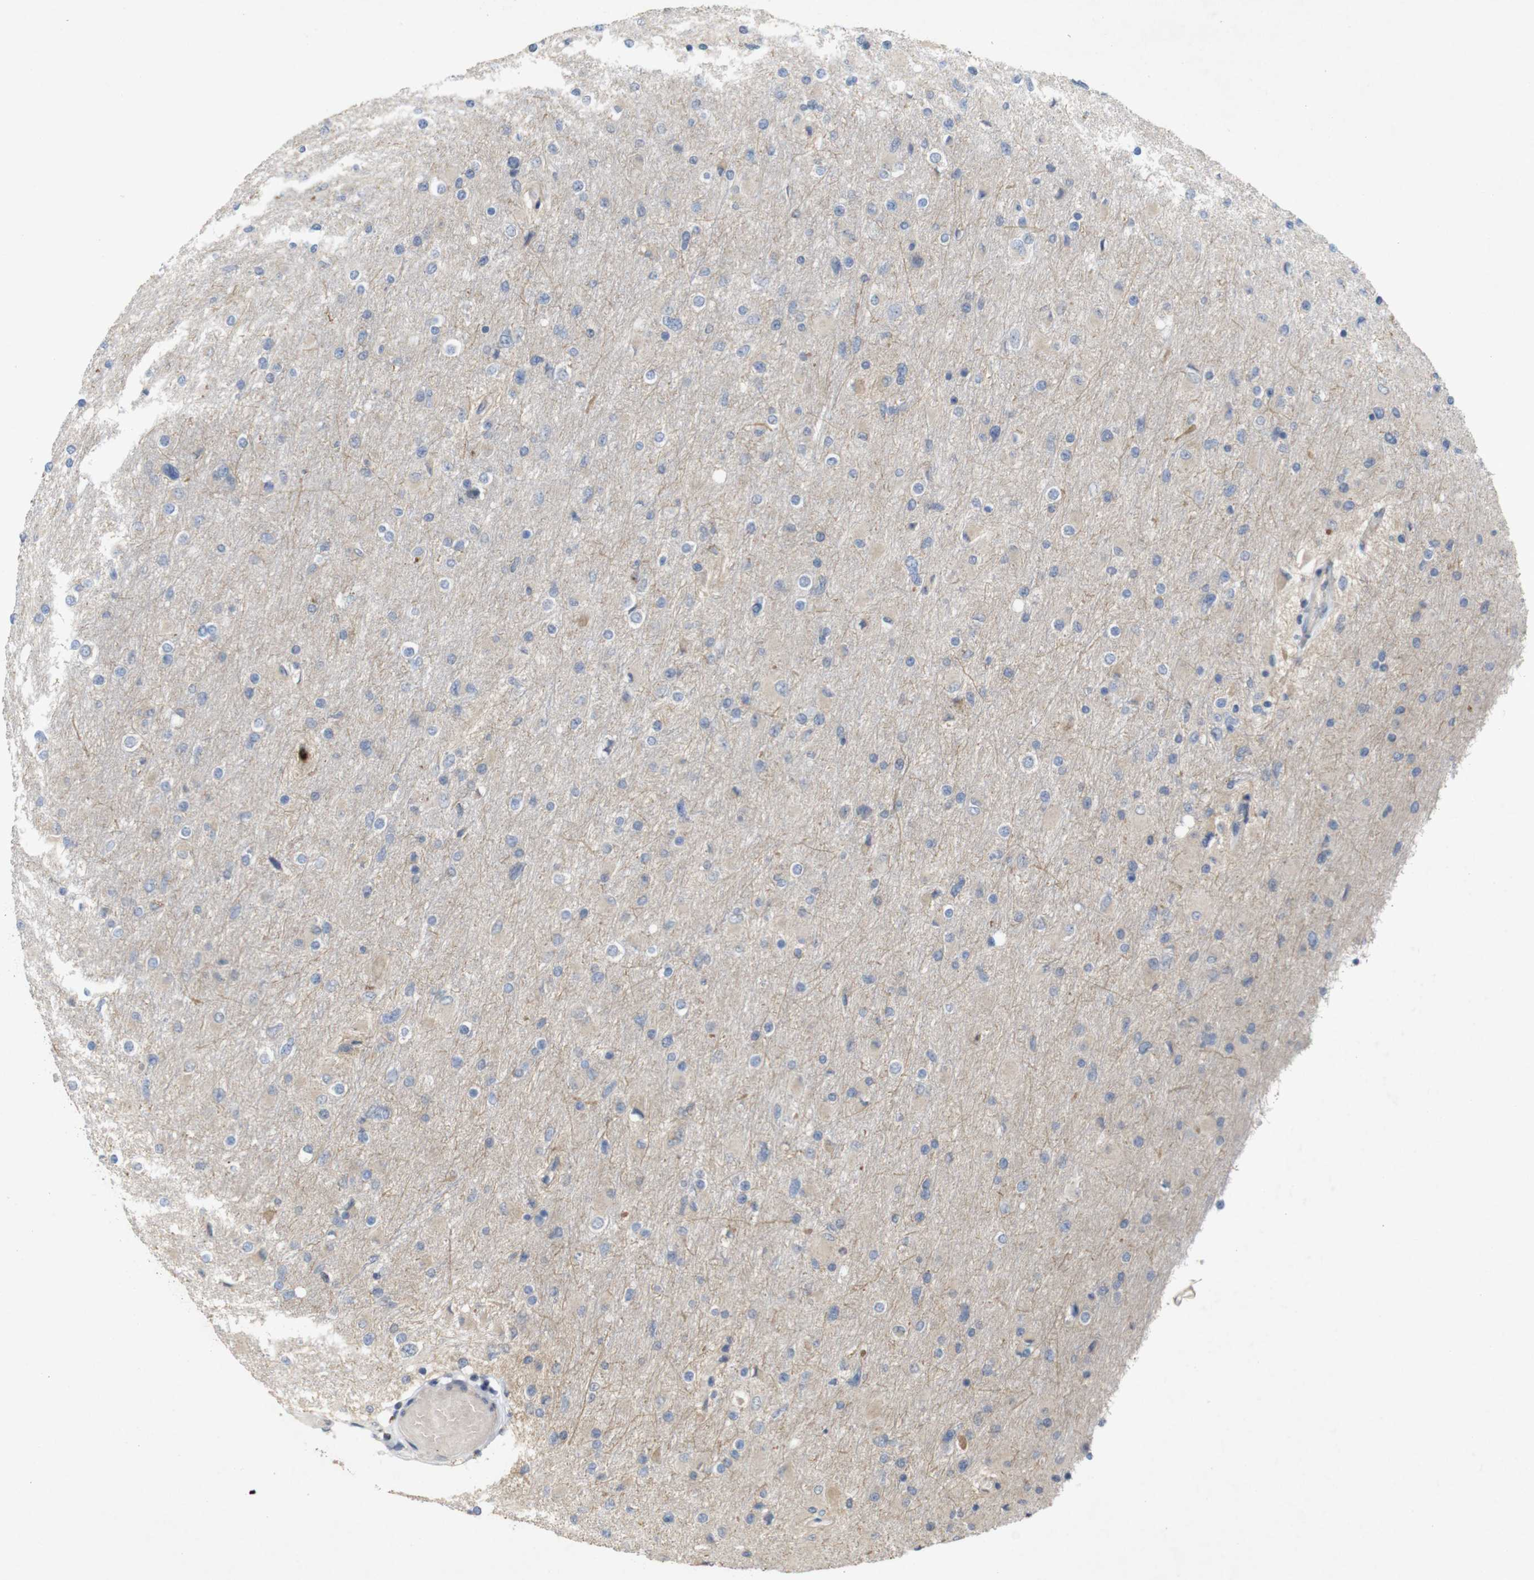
{"staining": {"intensity": "negative", "quantity": "none", "location": "none"}, "tissue": "glioma", "cell_type": "Tumor cells", "image_type": "cancer", "snomed": [{"axis": "morphology", "description": "Glioma, malignant, High grade"}, {"axis": "topography", "description": "Cerebral cortex"}], "caption": "This is an immunohistochemistry (IHC) micrograph of human high-grade glioma (malignant). There is no staining in tumor cells.", "gene": "TSPAN14", "patient": {"sex": "female", "age": 36}}